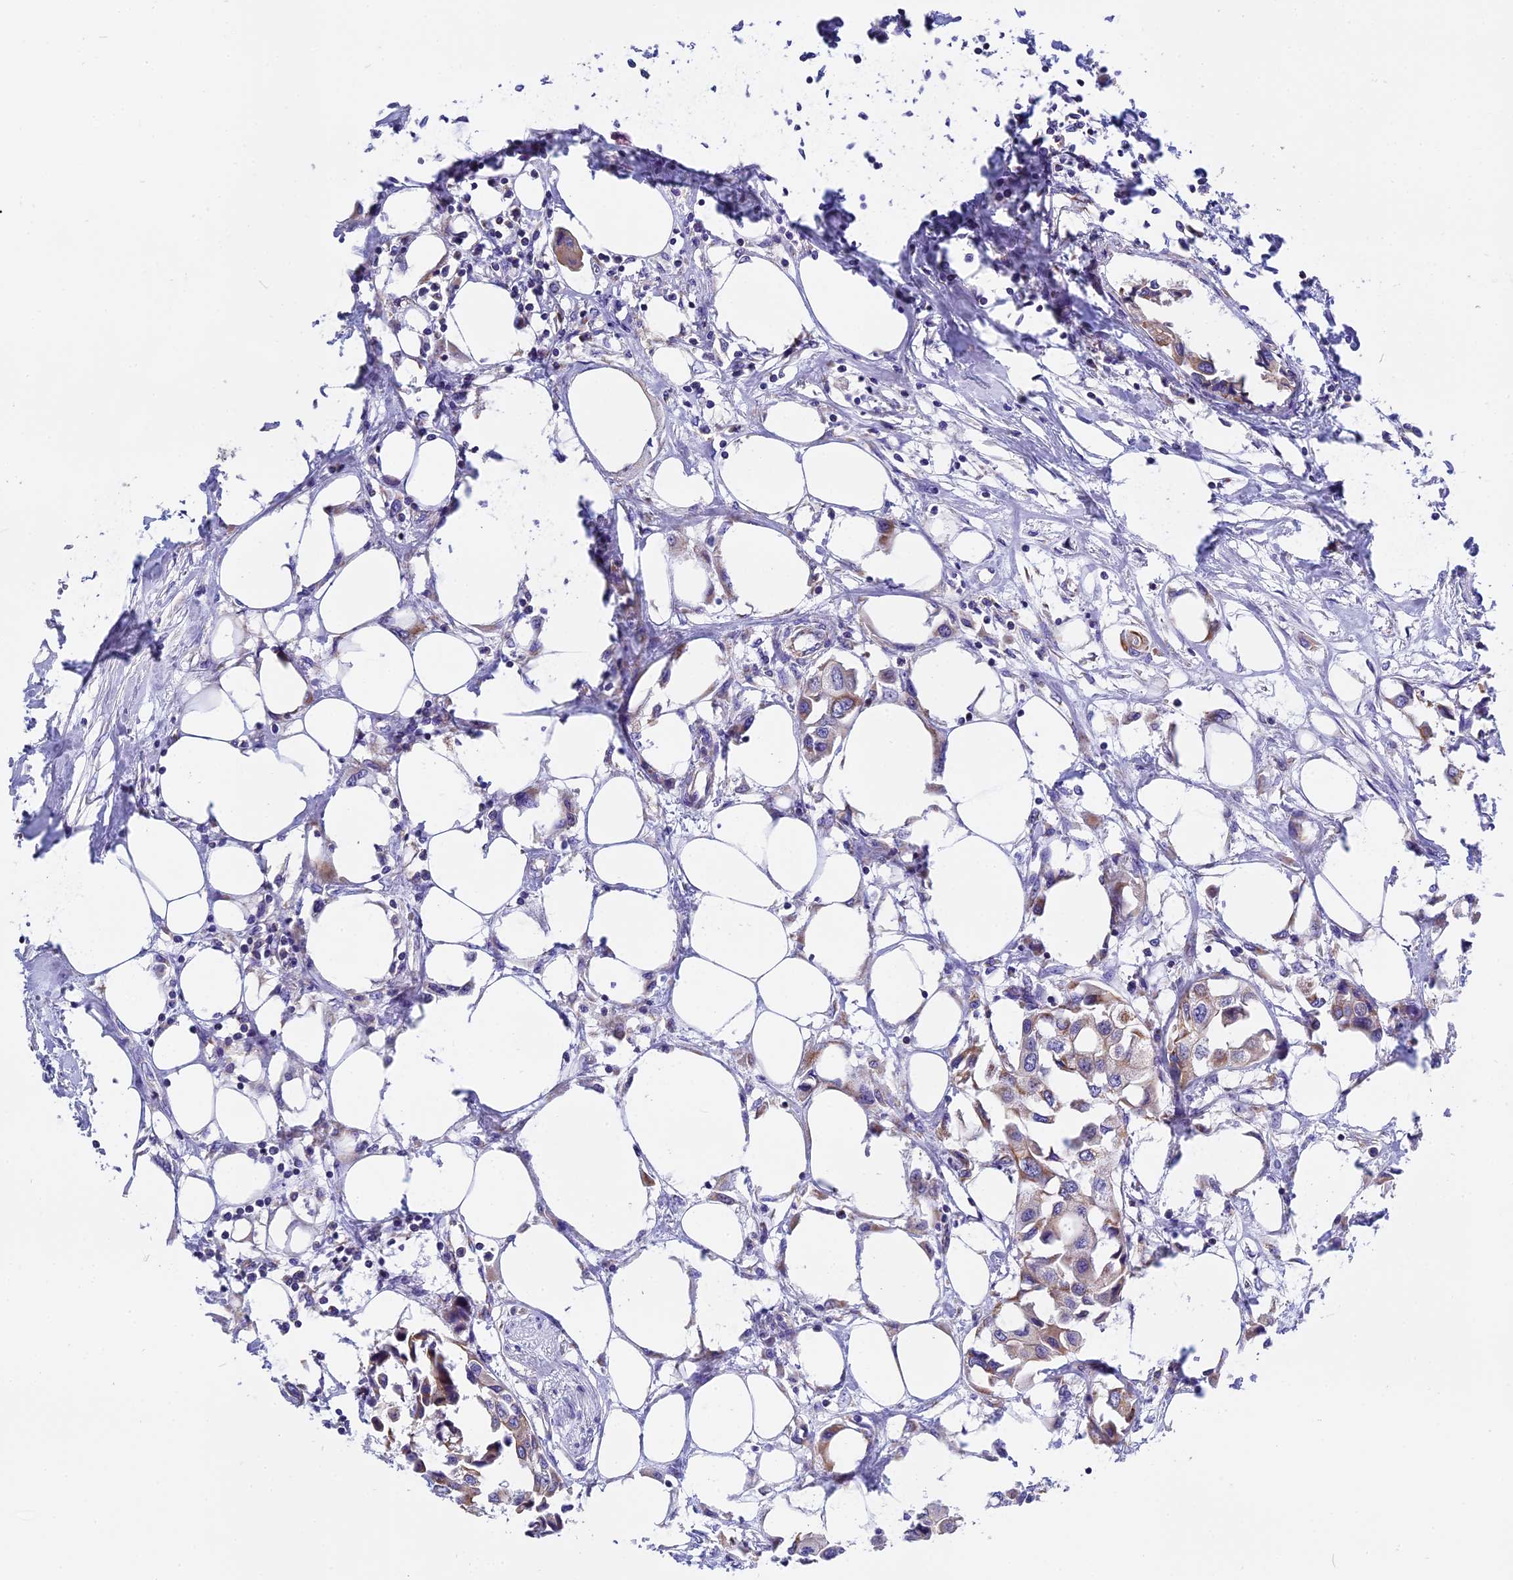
{"staining": {"intensity": "weak", "quantity": "25%-75%", "location": "cytoplasmic/membranous"}, "tissue": "urothelial cancer", "cell_type": "Tumor cells", "image_type": "cancer", "snomed": [{"axis": "morphology", "description": "Urothelial carcinoma, High grade"}, {"axis": "topography", "description": "Urinary bladder"}], "caption": "A brown stain highlights weak cytoplasmic/membranous staining of a protein in high-grade urothelial carcinoma tumor cells.", "gene": "MRPS34", "patient": {"sex": "male", "age": 64}}